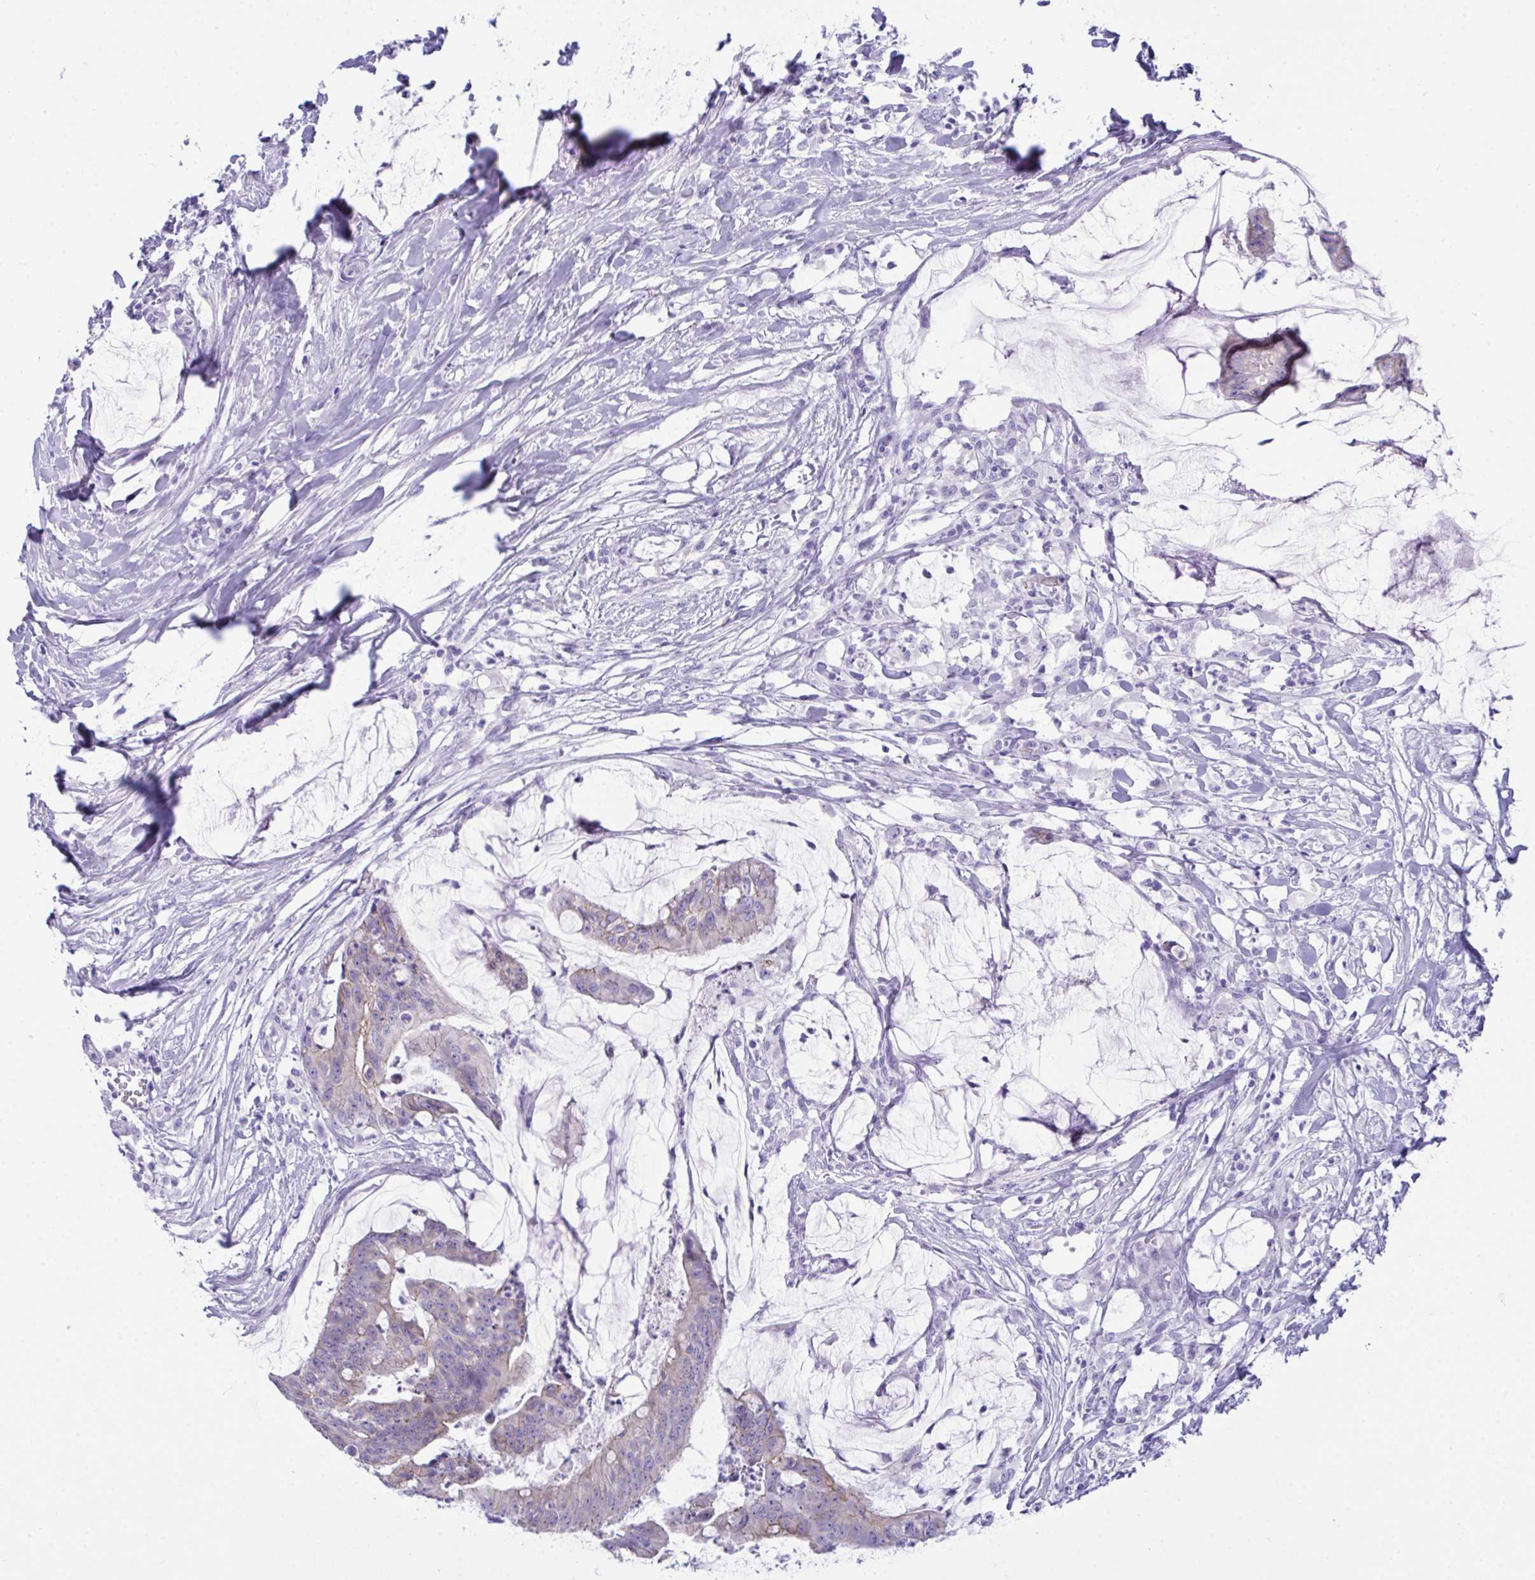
{"staining": {"intensity": "weak", "quantity": "<25%", "location": "cytoplasmic/membranous"}, "tissue": "colorectal cancer", "cell_type": "Tumor cells", "image_type": "cancer", "snomed": [{"axis": "morphology", "description": "Adenocarcinoma, NOS"}, {"axis": "topography", "description": "Colon"}], "caption": "Protein analysis of colorectal cancer displays no significant positivity in tumor cells.", "gene": "GLB1L2", "patient": {"sex": "male", "age": 62}}